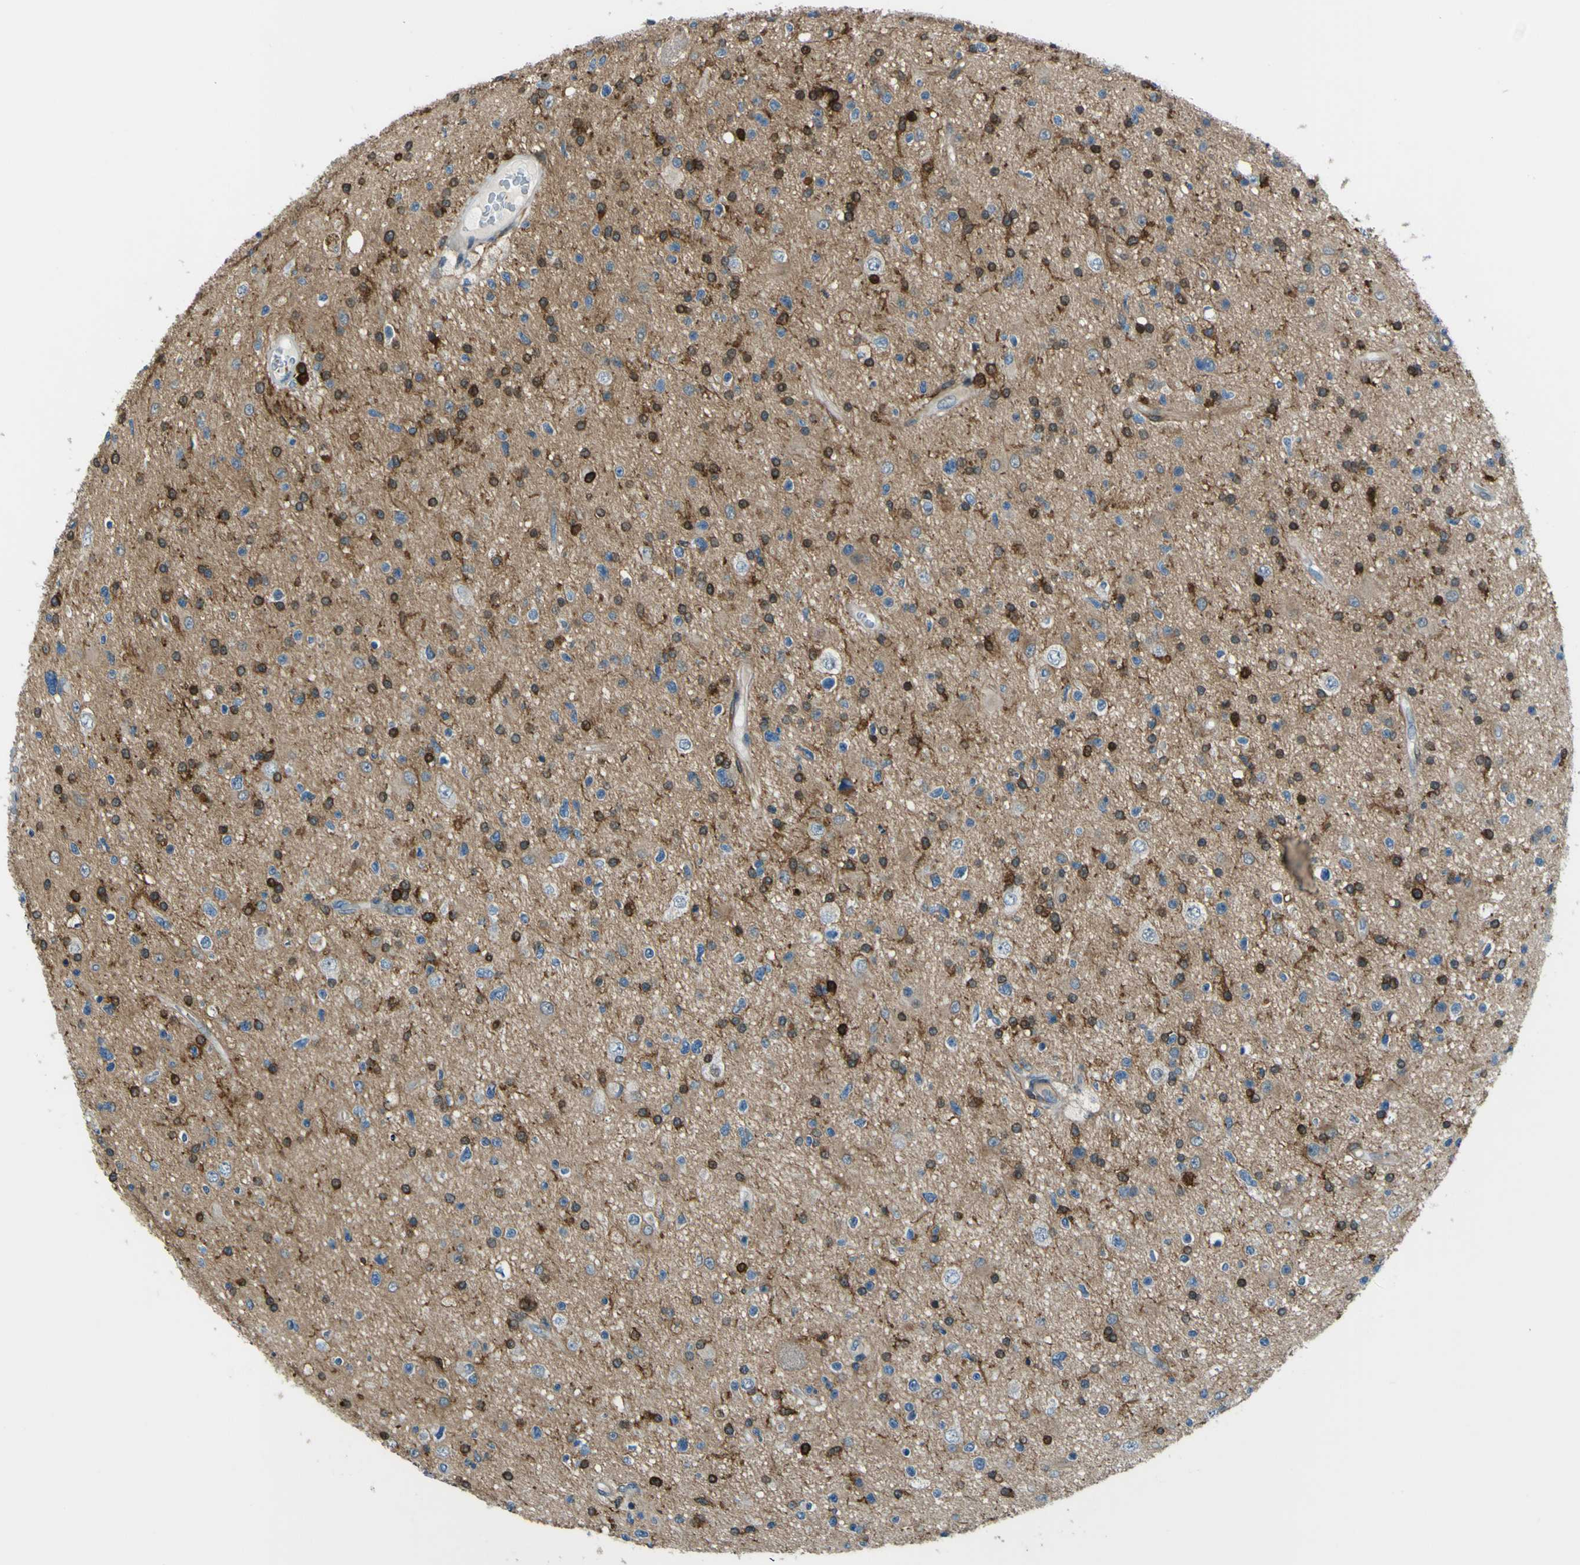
{"staining": {"intensity": "weak", "quantity": "<25%", "location": "cytoplasmic/membranous"}, "tissue": "glioma", "cell_type": "Tumor cells", "image_type": "cancer", "snomed": [{"axis": "morphology", "description": "Glioma, malignant, High grade"}, {"axis": "topography", "description": "Brain"}], "caption": "This photomicrograph is of malignant glioma (high-grade) stained with immunohistochemistry to label a protein in brown with the nuclei are counter-stained blue. There is no expression in tumor cells. Nuclei are stained in blue.", "gene": "PCDHB5", "patient": {"sex": "male", "age": 33}}